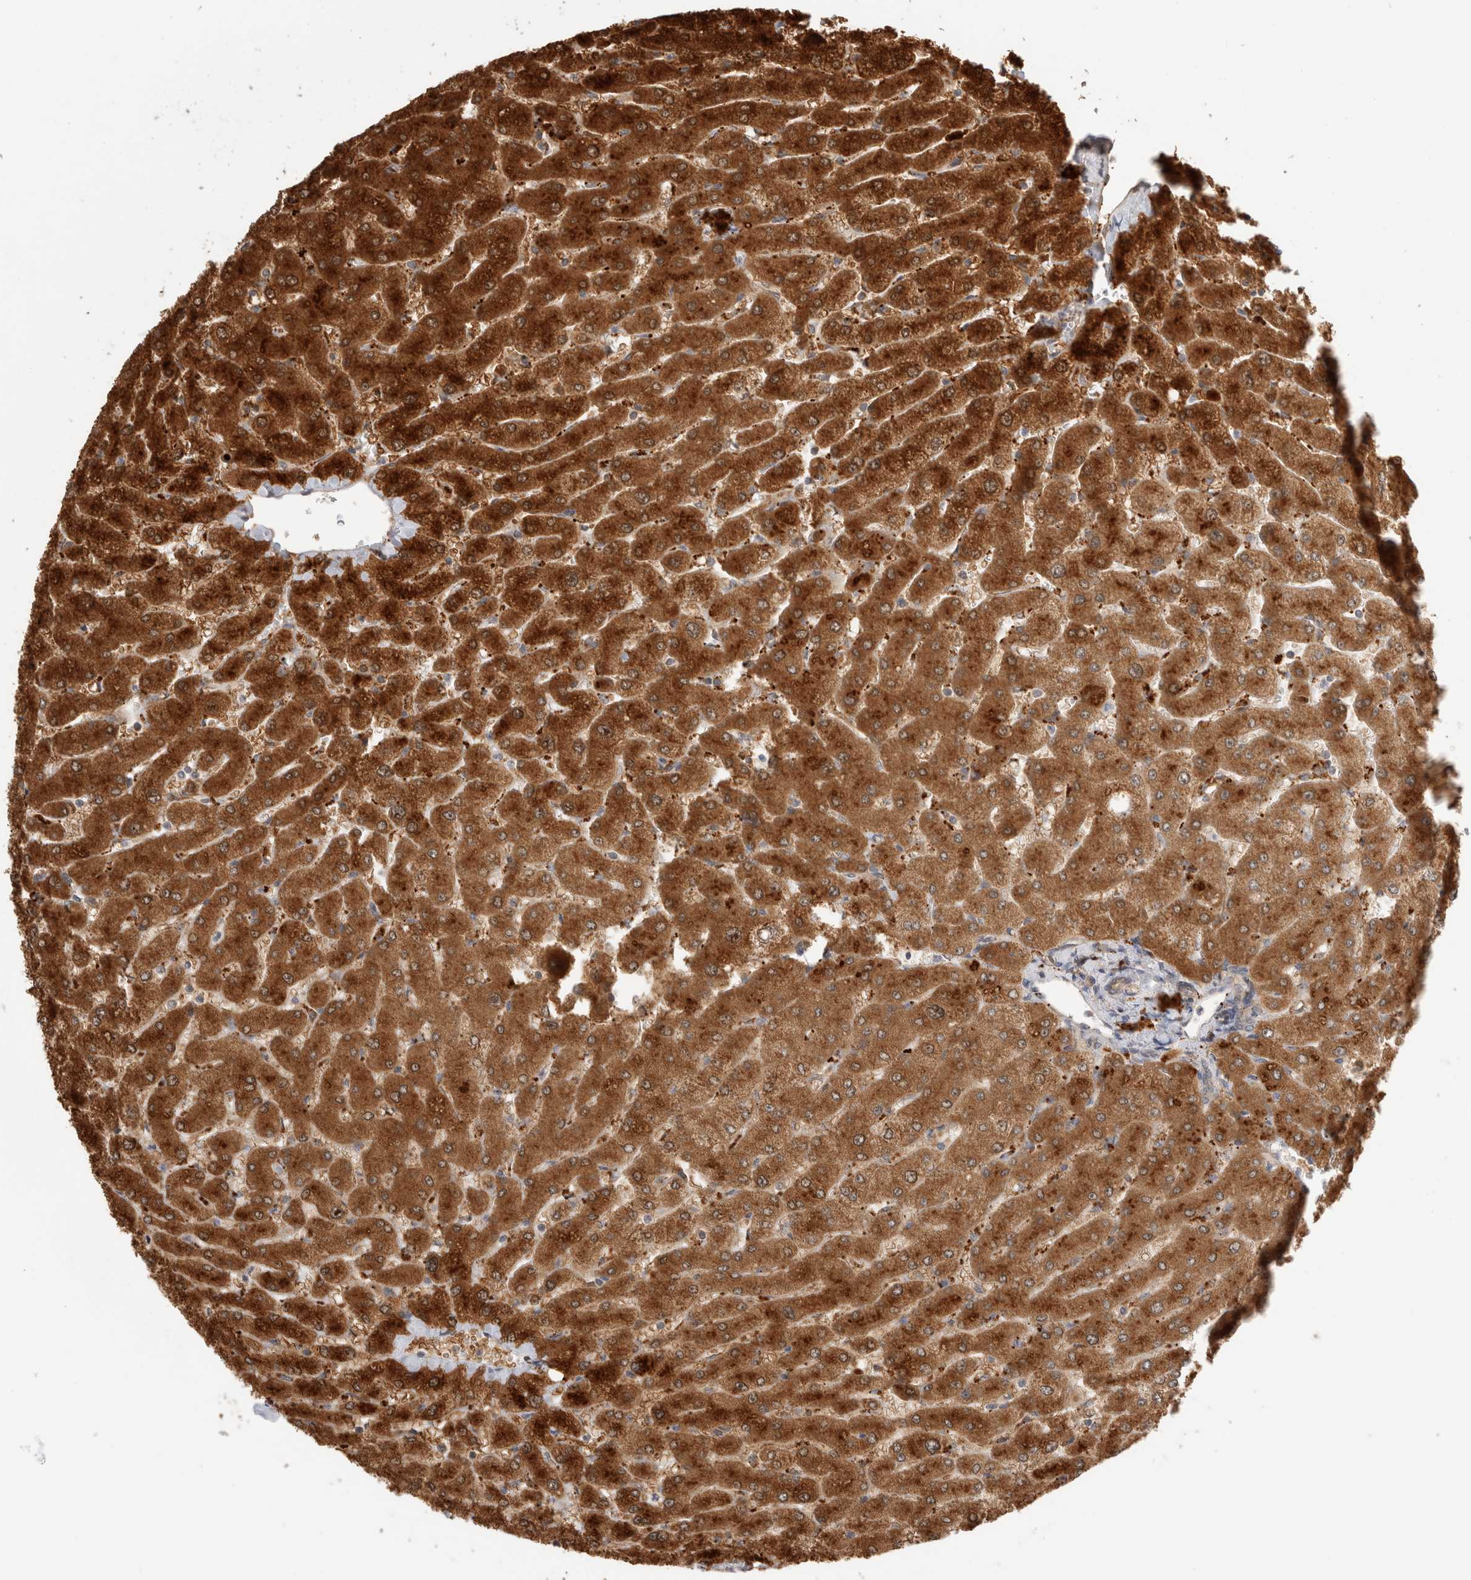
{"staining": {"intensity": "negative", "quantity": "none", "location": "none"}, "tissue": "liver", "cell_type": "Cholangiocytes", "image_type": "normal", "snomed": [{"axis": "morphology", "description": "Normal tissue, NOS"}, {"axis": "topography", "description": "Liver"}], "caption": "This is an immunohistochemistry (IHC) histopathology image of benign human liver. There is no positivity in cholangiocytes.", "gene": "ACTL9", "patient": {"sex": "male", "age": 55}}